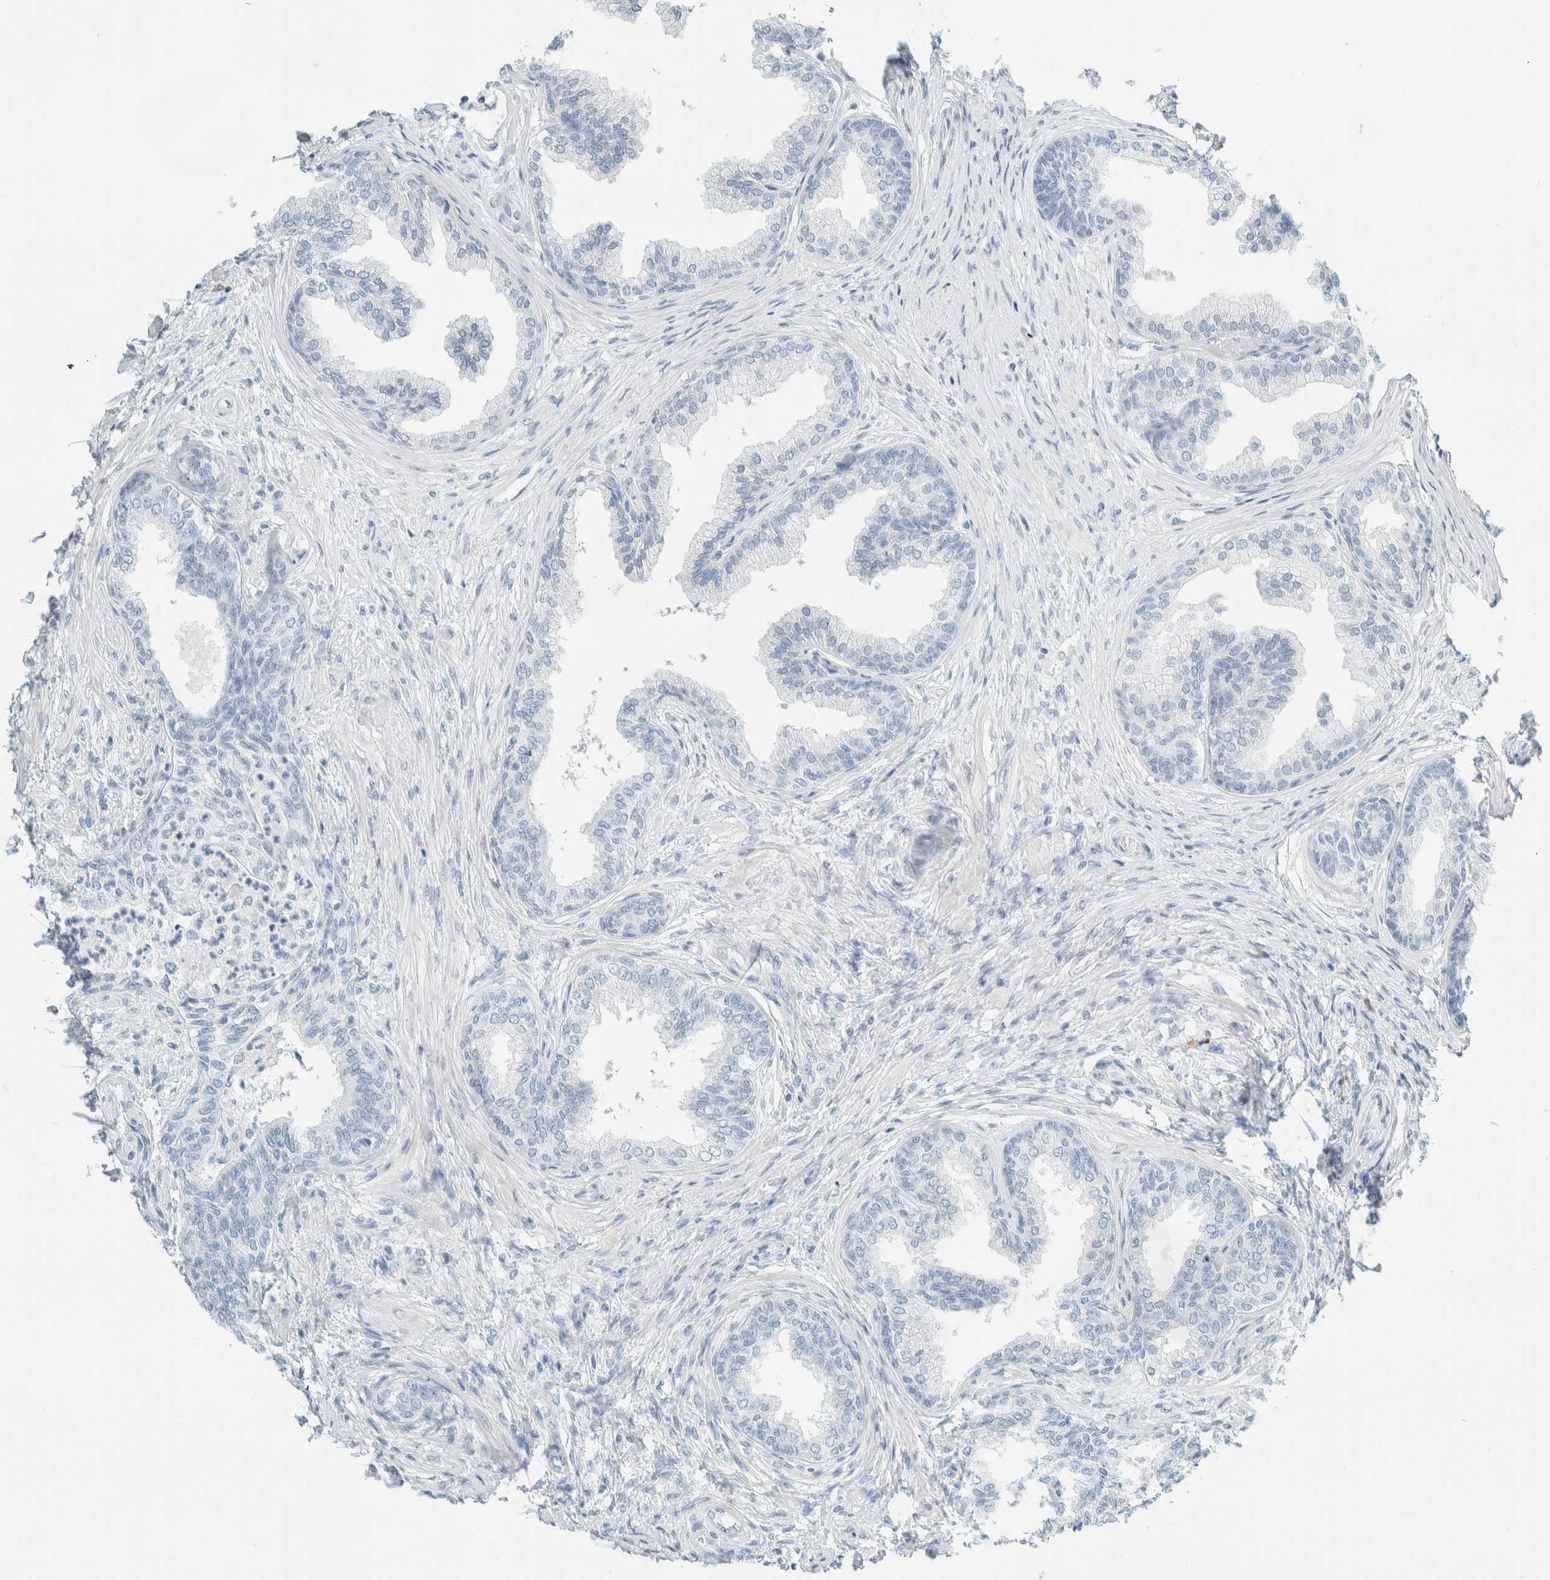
{"staining": {"intensity": "negative", "quantity": "none", "location": "none"}, "tissue": "prostate", "cell_type": "Glandular cells", "image_type": "normal", "snomed": [{"axis": "morphology", "description": "Normal tissue, NOS"}, {"axis": "topography", "description": "Prostate"}], "caption": "The image reveals no significant staining in glandular cells of prostate.", "gene": "ARHGAP27", "patient": {"sex": "male", "age": 76}}